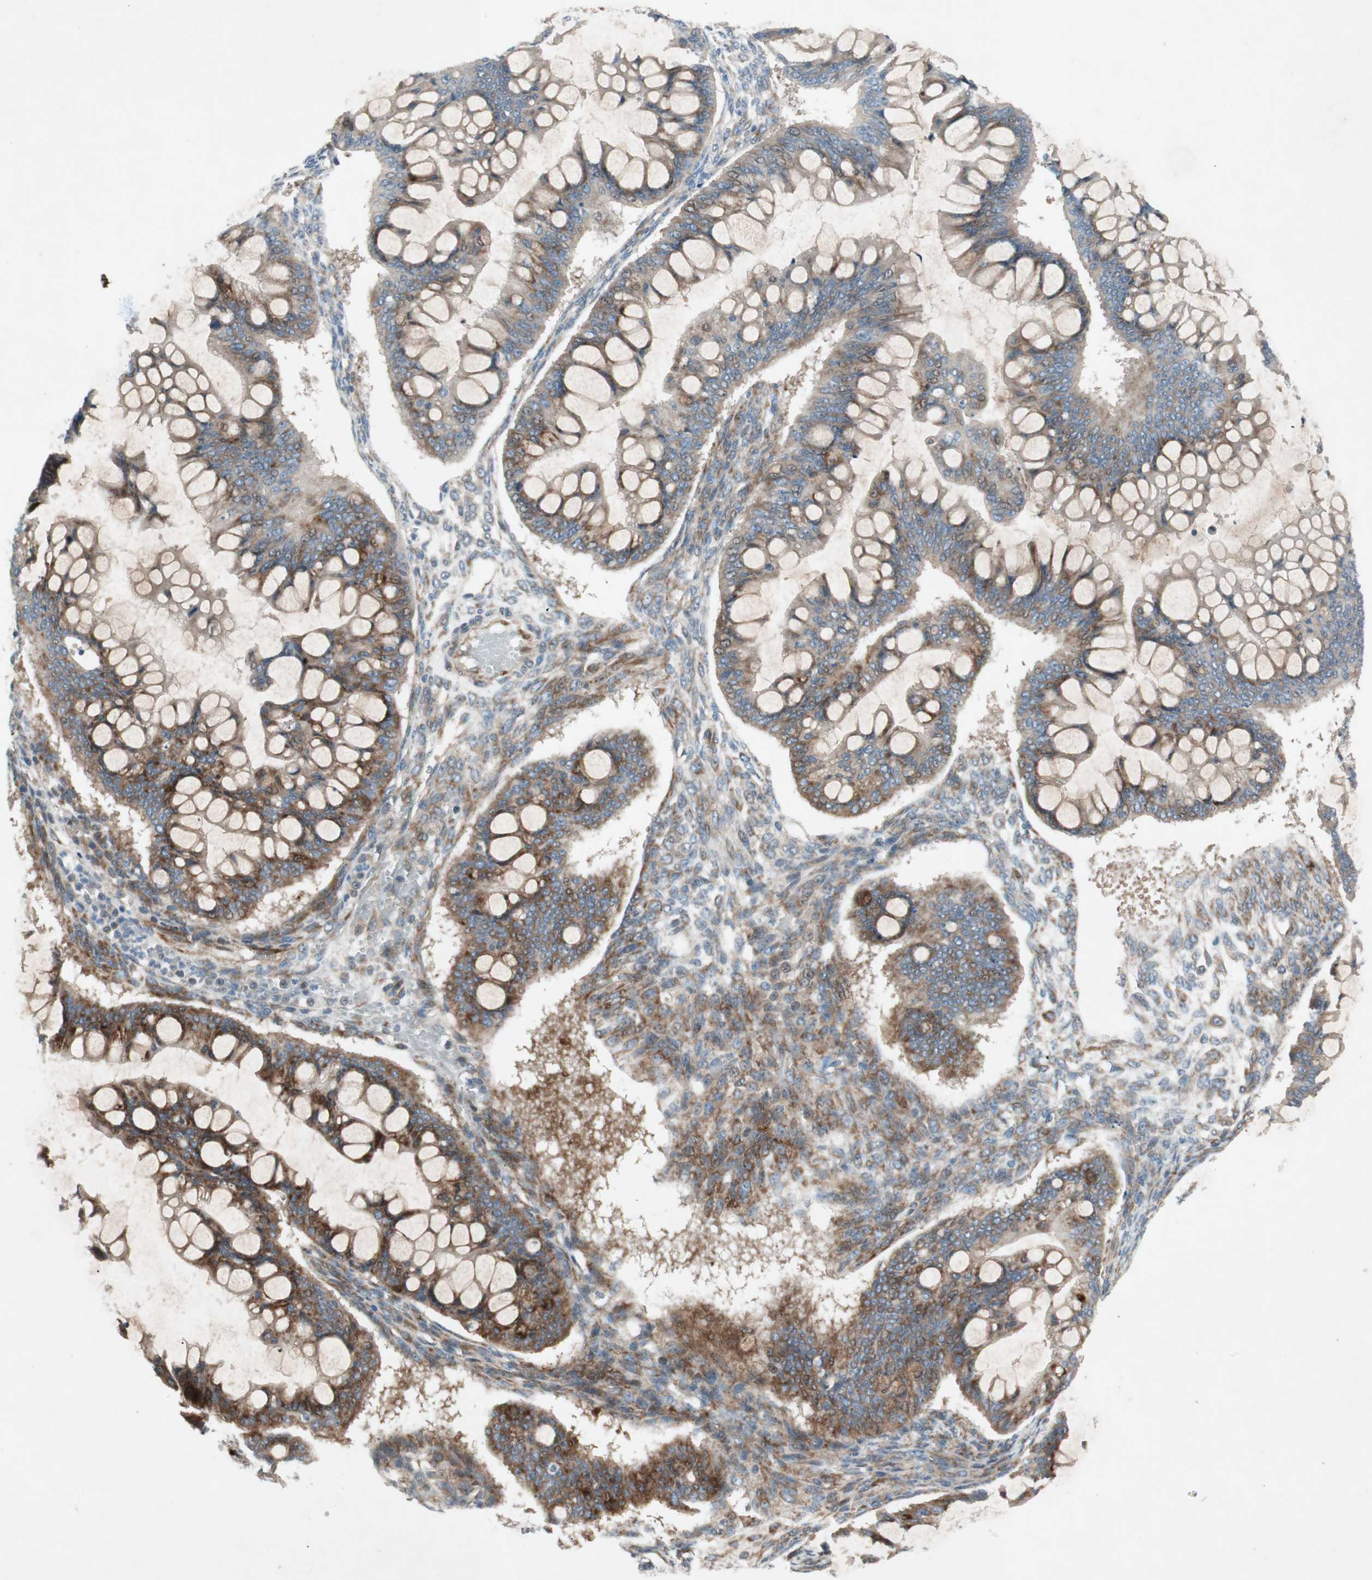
{"staining": {"intensity": "strong", "quantity": ">75%", "location": "cytoplasmic/membranous"}, "tissue": "ovarian cancer", "cell_type": "Tumor cells", "image_type": "cancer", "snomed": [{"axis": "morphology", "description": "Cystadenocarcinoma, mucinous, NOS"}, {"axis": "topography", "description": "Ovary"}], "caption": "Ovarian cancer stained with DAB immunohistochemistry (IHC) reveals high levels of strong cytoplasmic/membranous staining in approximately >75% of tumor cells.", "gene": "APOO", "patient": {"sex": "female", "age": 73}}